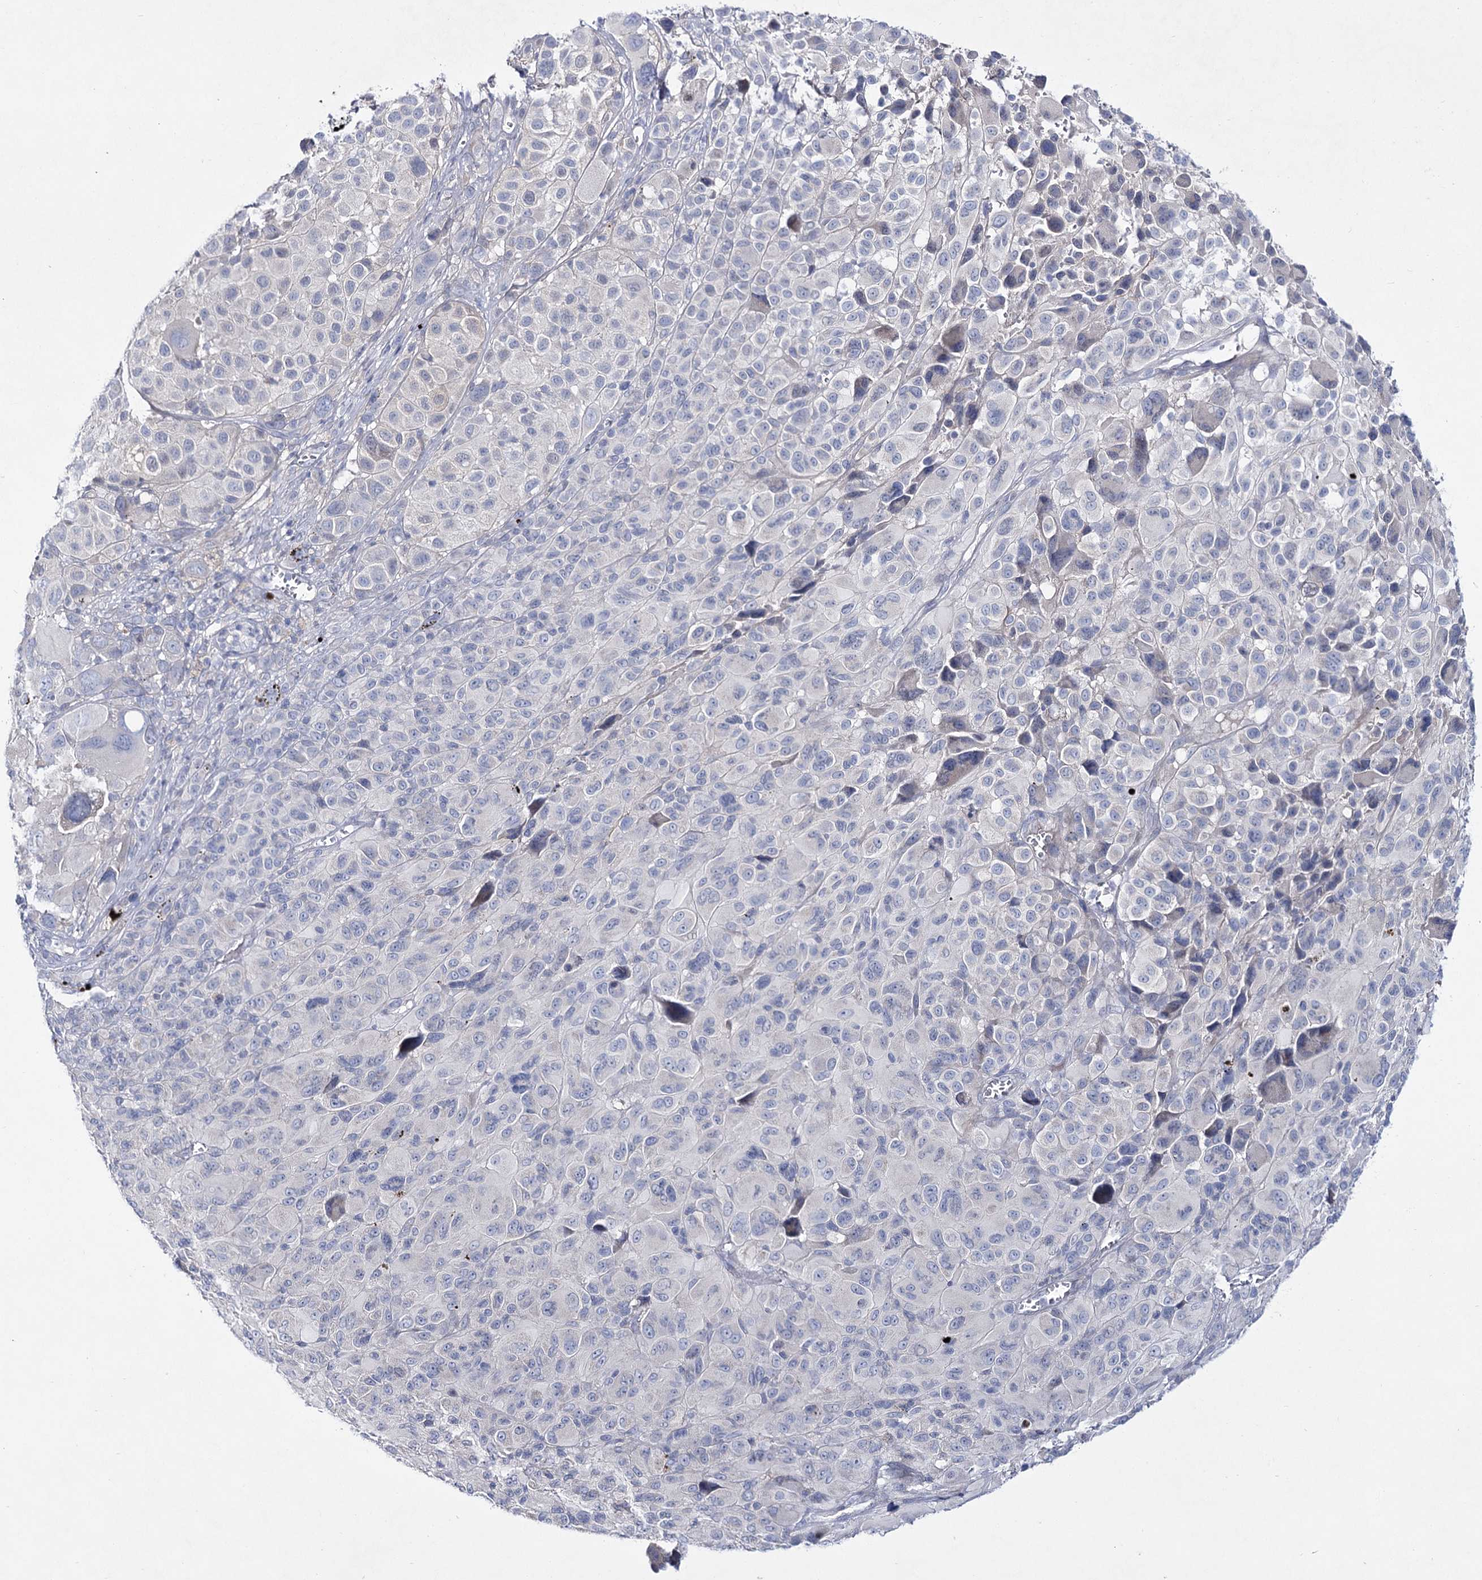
{"staining": {"intensity": "negative", "quantity": "none", "location": "none"}, "tissue": "melanoma", "cell_type": "Tumor cells", "image_type": "cancer", "snomed": [{"axis": "morphology", "description": "Malignant melanoma, NOS"}, {"axis": "topography", "description": "Skin of trunk"}], "caption": "IHC image of neoplastic tissue: malignant melanoma stained with DAB (3,3'-diaminobenzidine) exhibits no significant protein expression in tumor cells.", "gene": "LRRC14B", "patient": {"sex": "male", "age": 71}}